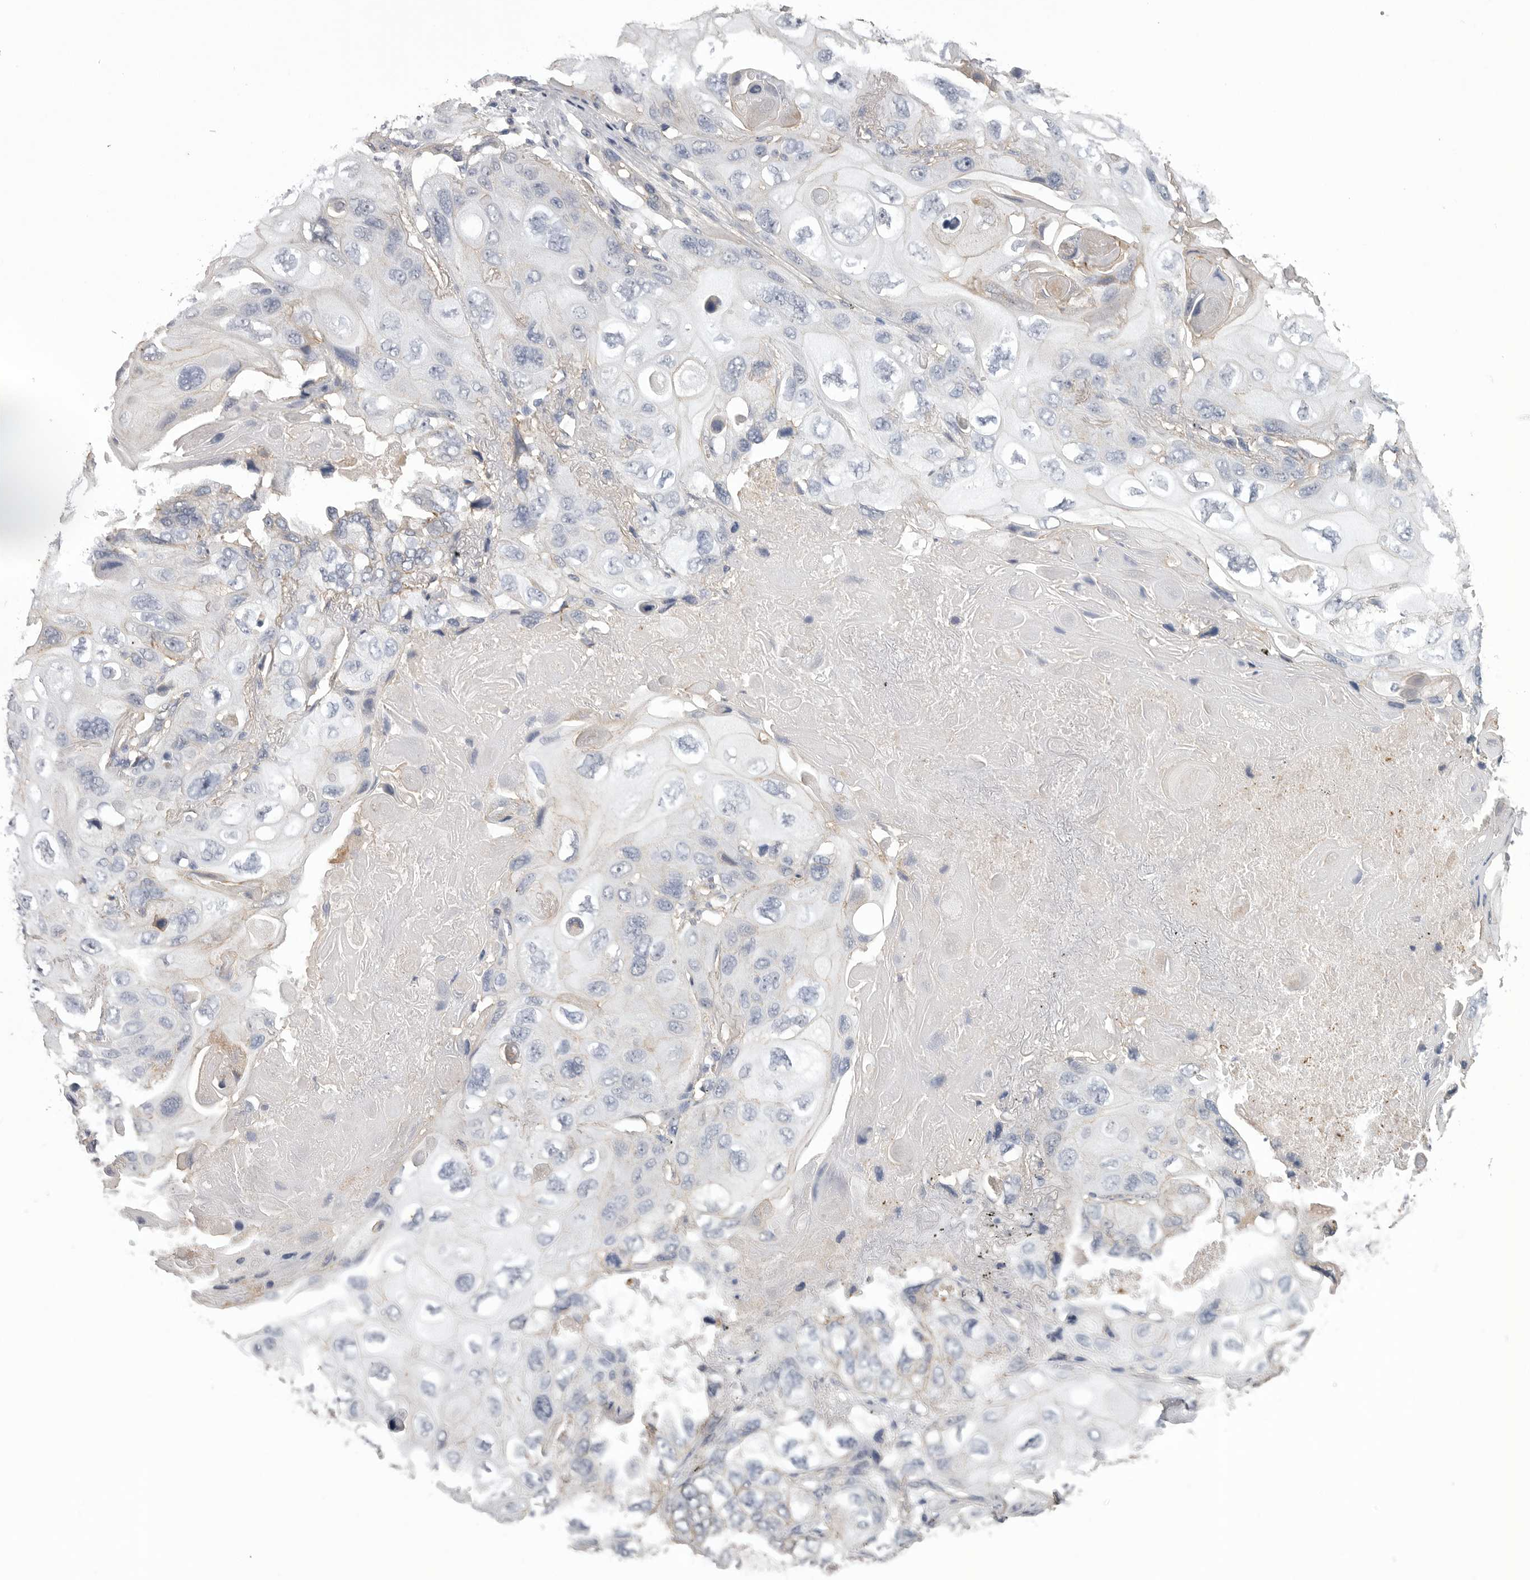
{"staining": {"intensity": "negative", "quantity": "none", "location": "none"}, "tissue": "lung cancer", "cell_type": "Tumor cells", "image_type": "cancer", "snomed": [{"axis": "morphology", "description": "Squamous cell carcinoma, NOS"}, {"axis": "topography", "description": "Lung"}], "caption": "Tumor cells are negative for protein expression in human lung cancer.", "gene": "NECTIN2", "patient": {"sex": "female", "age": 73}}